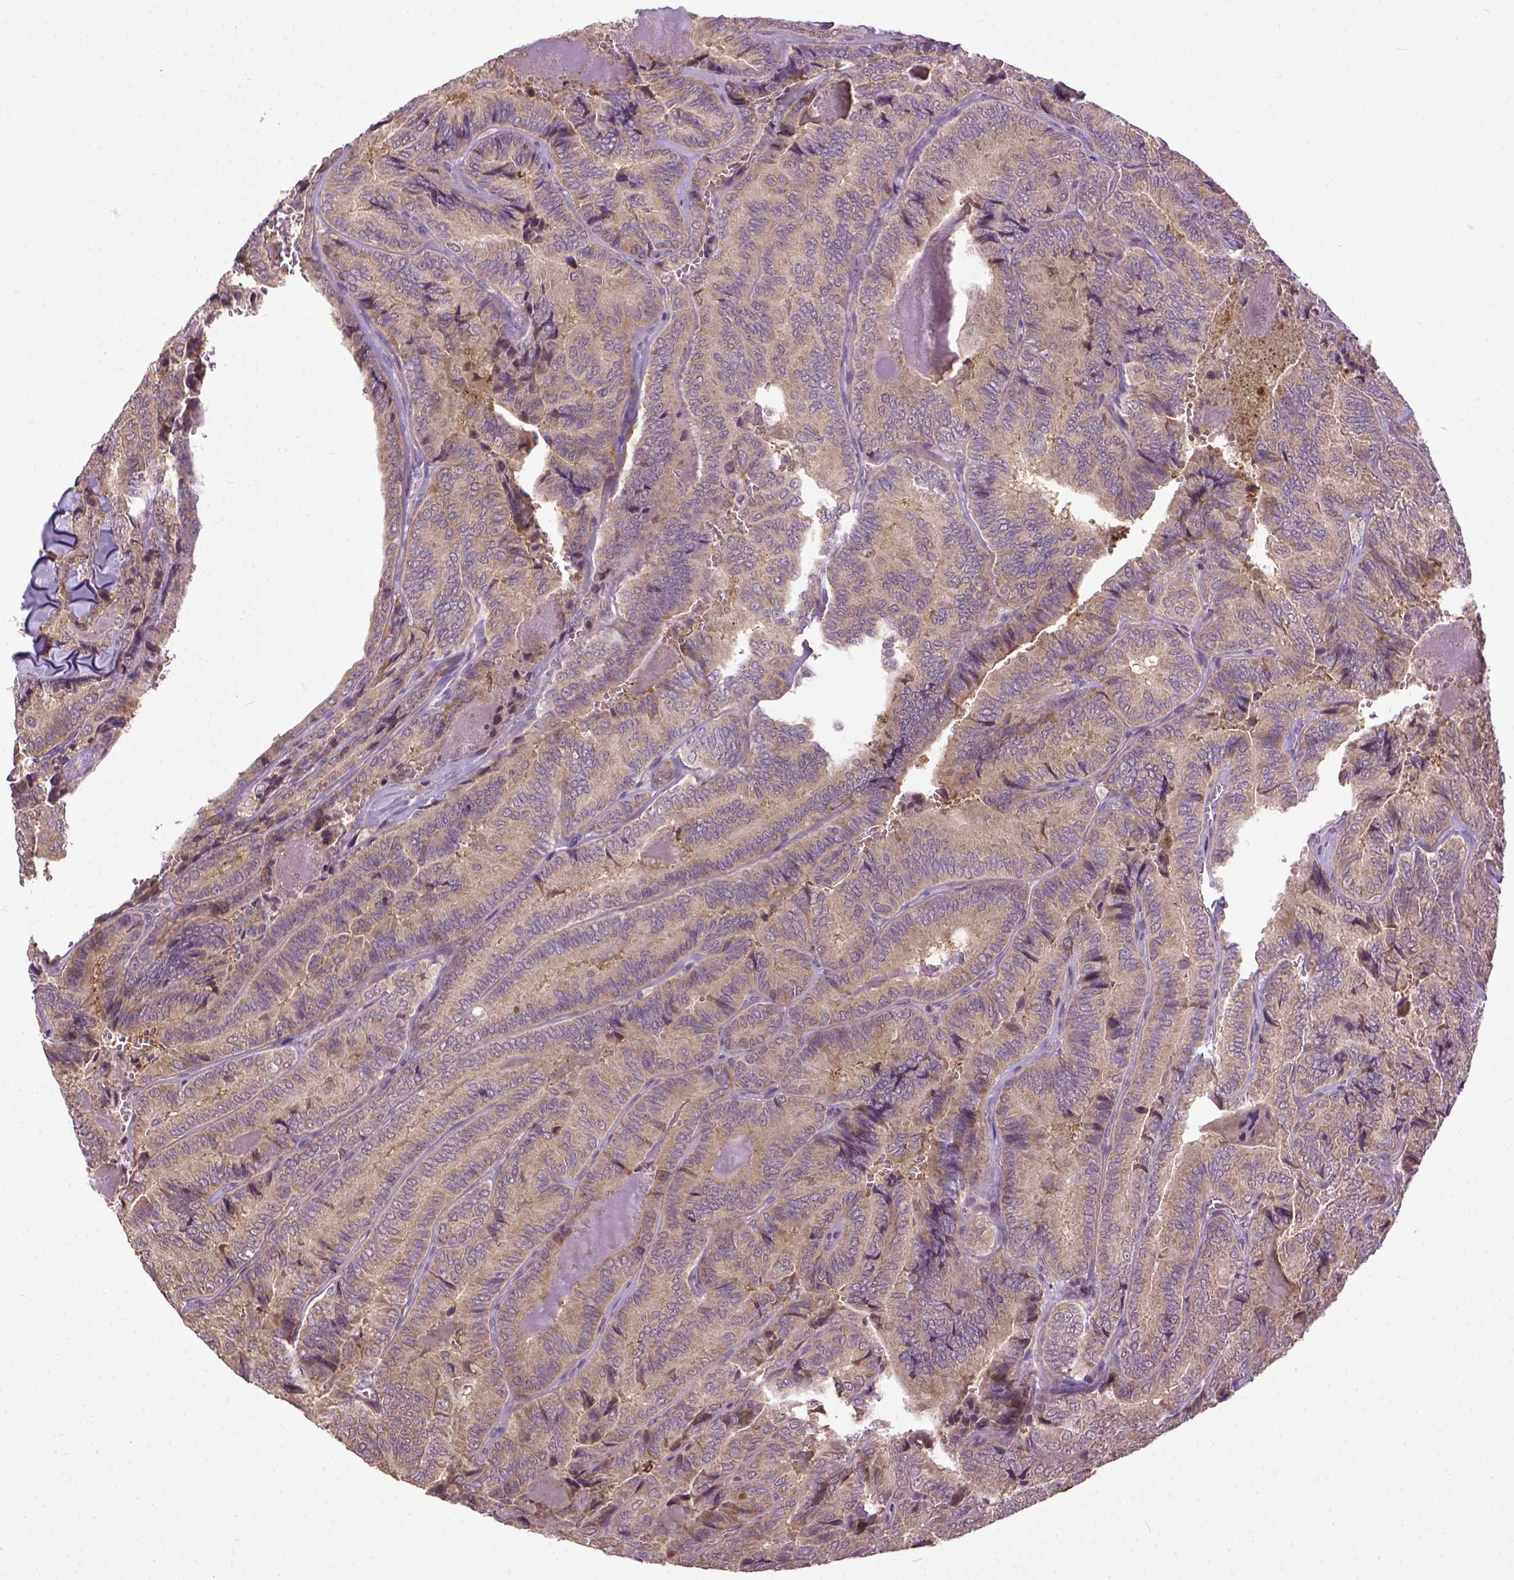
{"staining": {"intensity": "moderate", "quantity": "<25%", "location": "cytoplasmic/membranous"}, "tissue": "thyroid cancer", "cell_type": "Tumor cells", "image_type": "cancer", "snomed": [{"axis": "morphology", "description": "Papillary adenocarcinoma, NOS"}, {"axis": "topography", "description": "Thyroid gland"}], "caption": "High-power microscopy captured an IHC micrograph of thyroid cancer (papillary adenocarcinoma), revealing moderate cytoplasmic/membranous positivity in about <25% of tumor cells. Immunohistochemistry stains the protein of interest in brown and the nuclei are stained blue.", "gene": "CPNE1", "patient": {"sex": "female", "age": 75}}